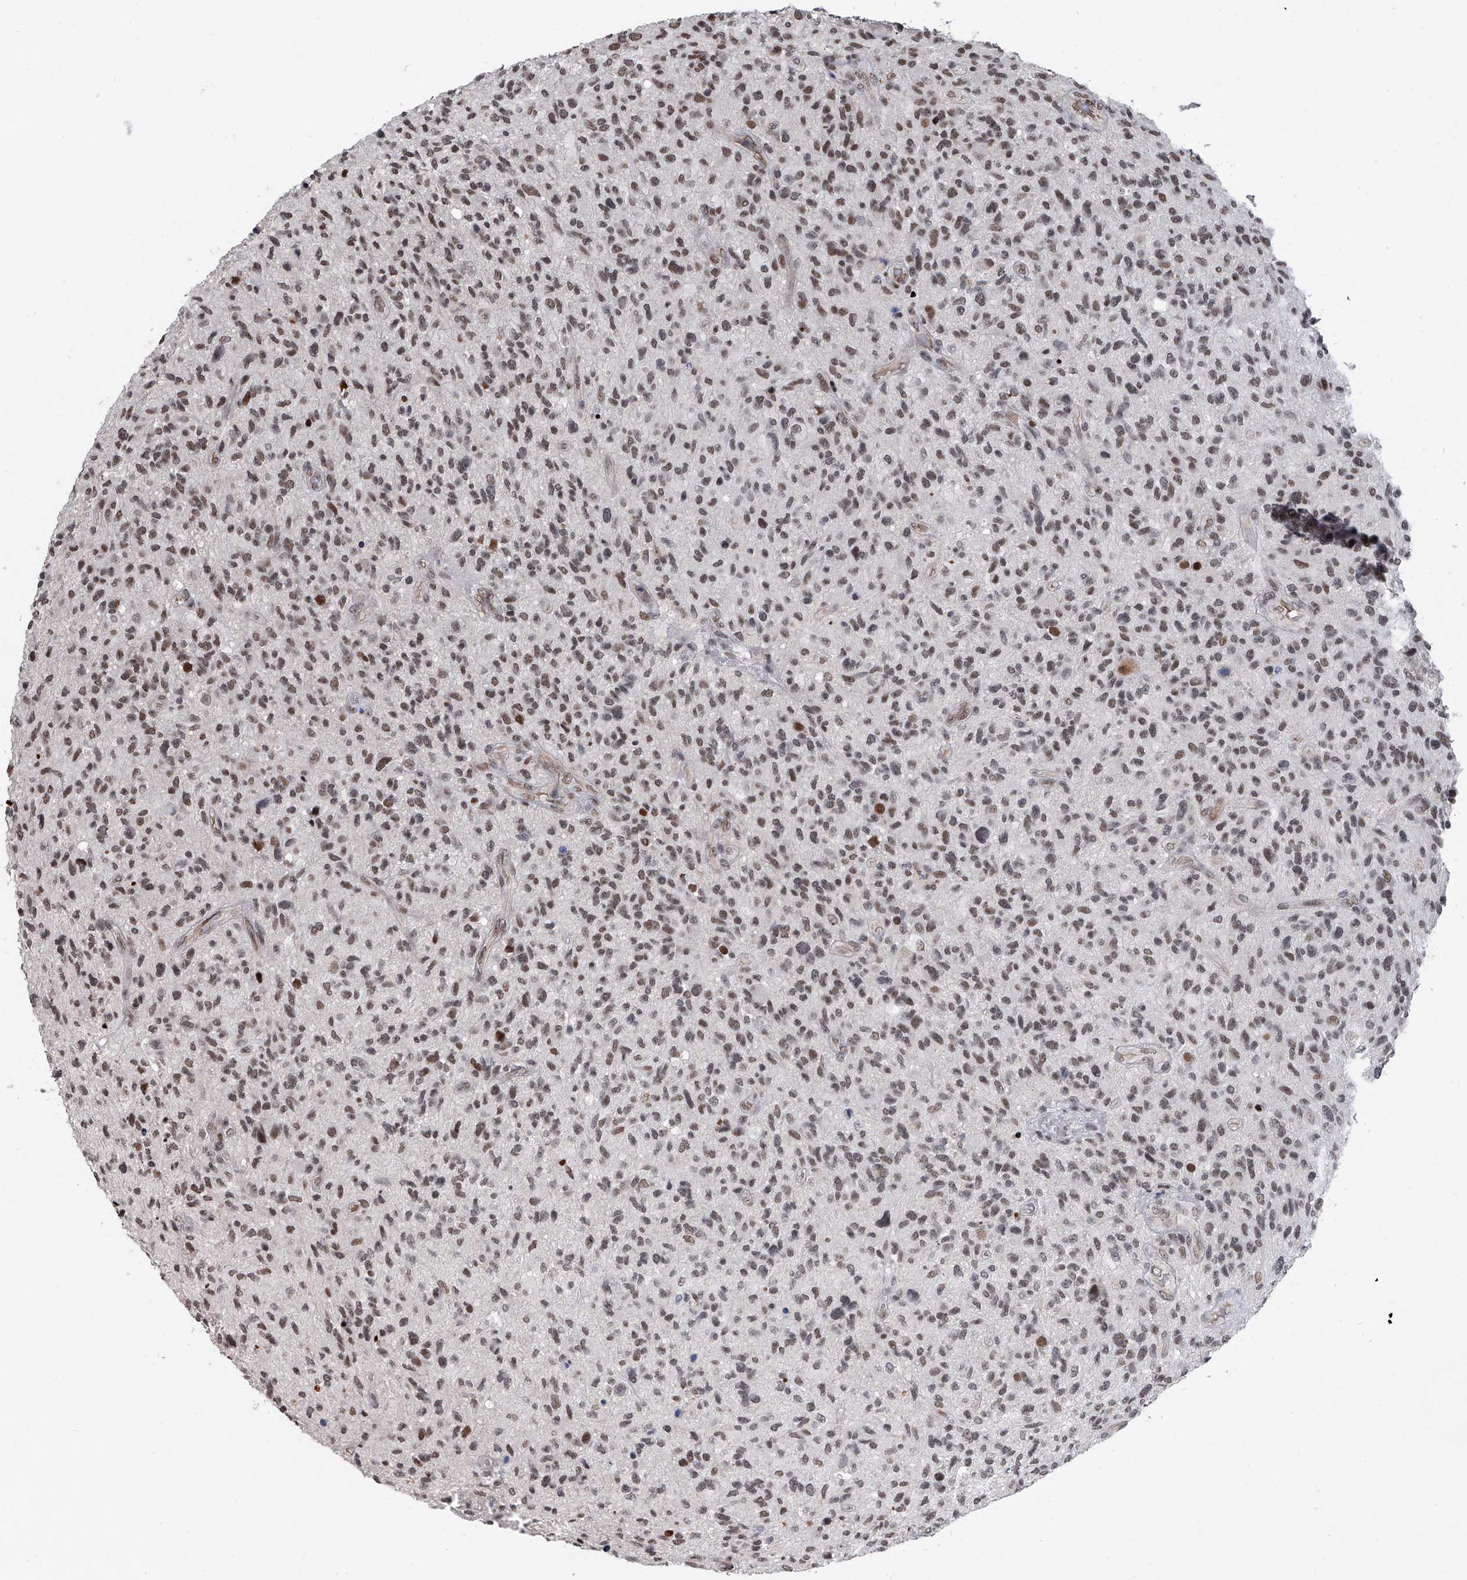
{"staining": {"intensity": "moderate", "quantity": "25%-75%", "location": "nuclear"}, "tissue": "glioma", "cell_type": "Tumor cells", "image_type": "cancer", "snomed": [{"axis": "morphology", "description": "Glioma, malignant, High grade"}, {"axis": "topography", "description": "Brain"}], "caption": "Immunohistochemistry of human malignant high-grade glioma displays medium levels of moderate nuclear expression in about 25%-75% of tumor cells.", "gene": "ZNF426", "patient": {"sex": "male", "age": 47}}